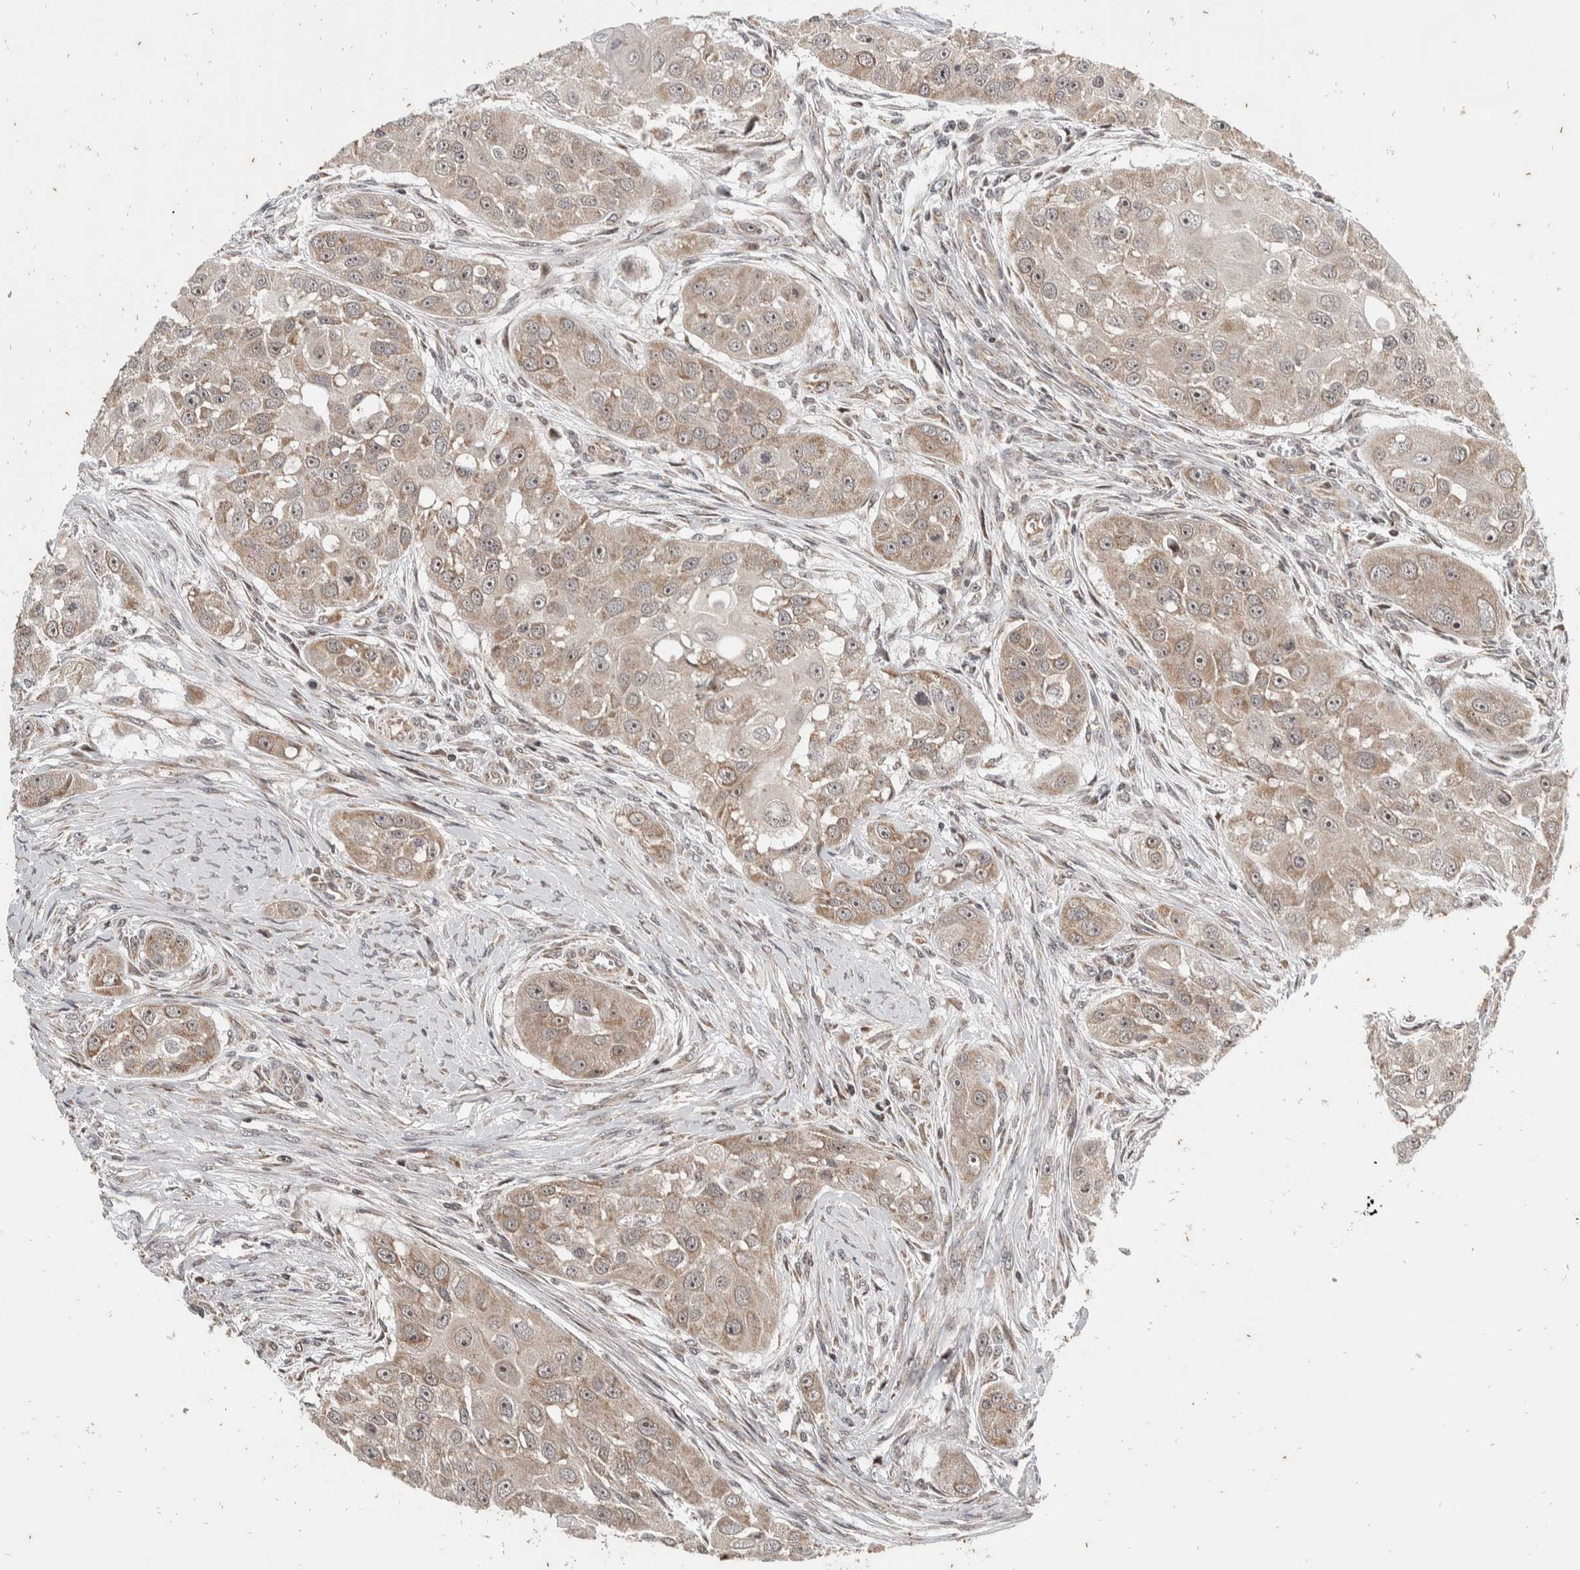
{"staining": {"intensity": "weak", "quantity": "25%-75%", "location": "cytoplasmic/membranous,nuclear"}, "tissue": "head and neck cancer", "cell_type": "Tumor cells", "image_type": "cancer", "snomed": [{"axis": "morphology", "description": "Normal tissue, NOS"}, {"axis": "morphology", "description": "Squamous cell carcinoma, NOS"}, {"axis": "topography", "description": "Skeletal muscle"}, {"axis": "topography", "description": "Head-Neck"}], "caption": "Weak cytoplasmic/membranous and nuclear staining for a protein is seen in about 25%-75% of tumor cells of head and neck squamous cell carcinoma using IHC.", "gene": "ATXN7L1", "patient": {"sex": "male", "age": 51}}